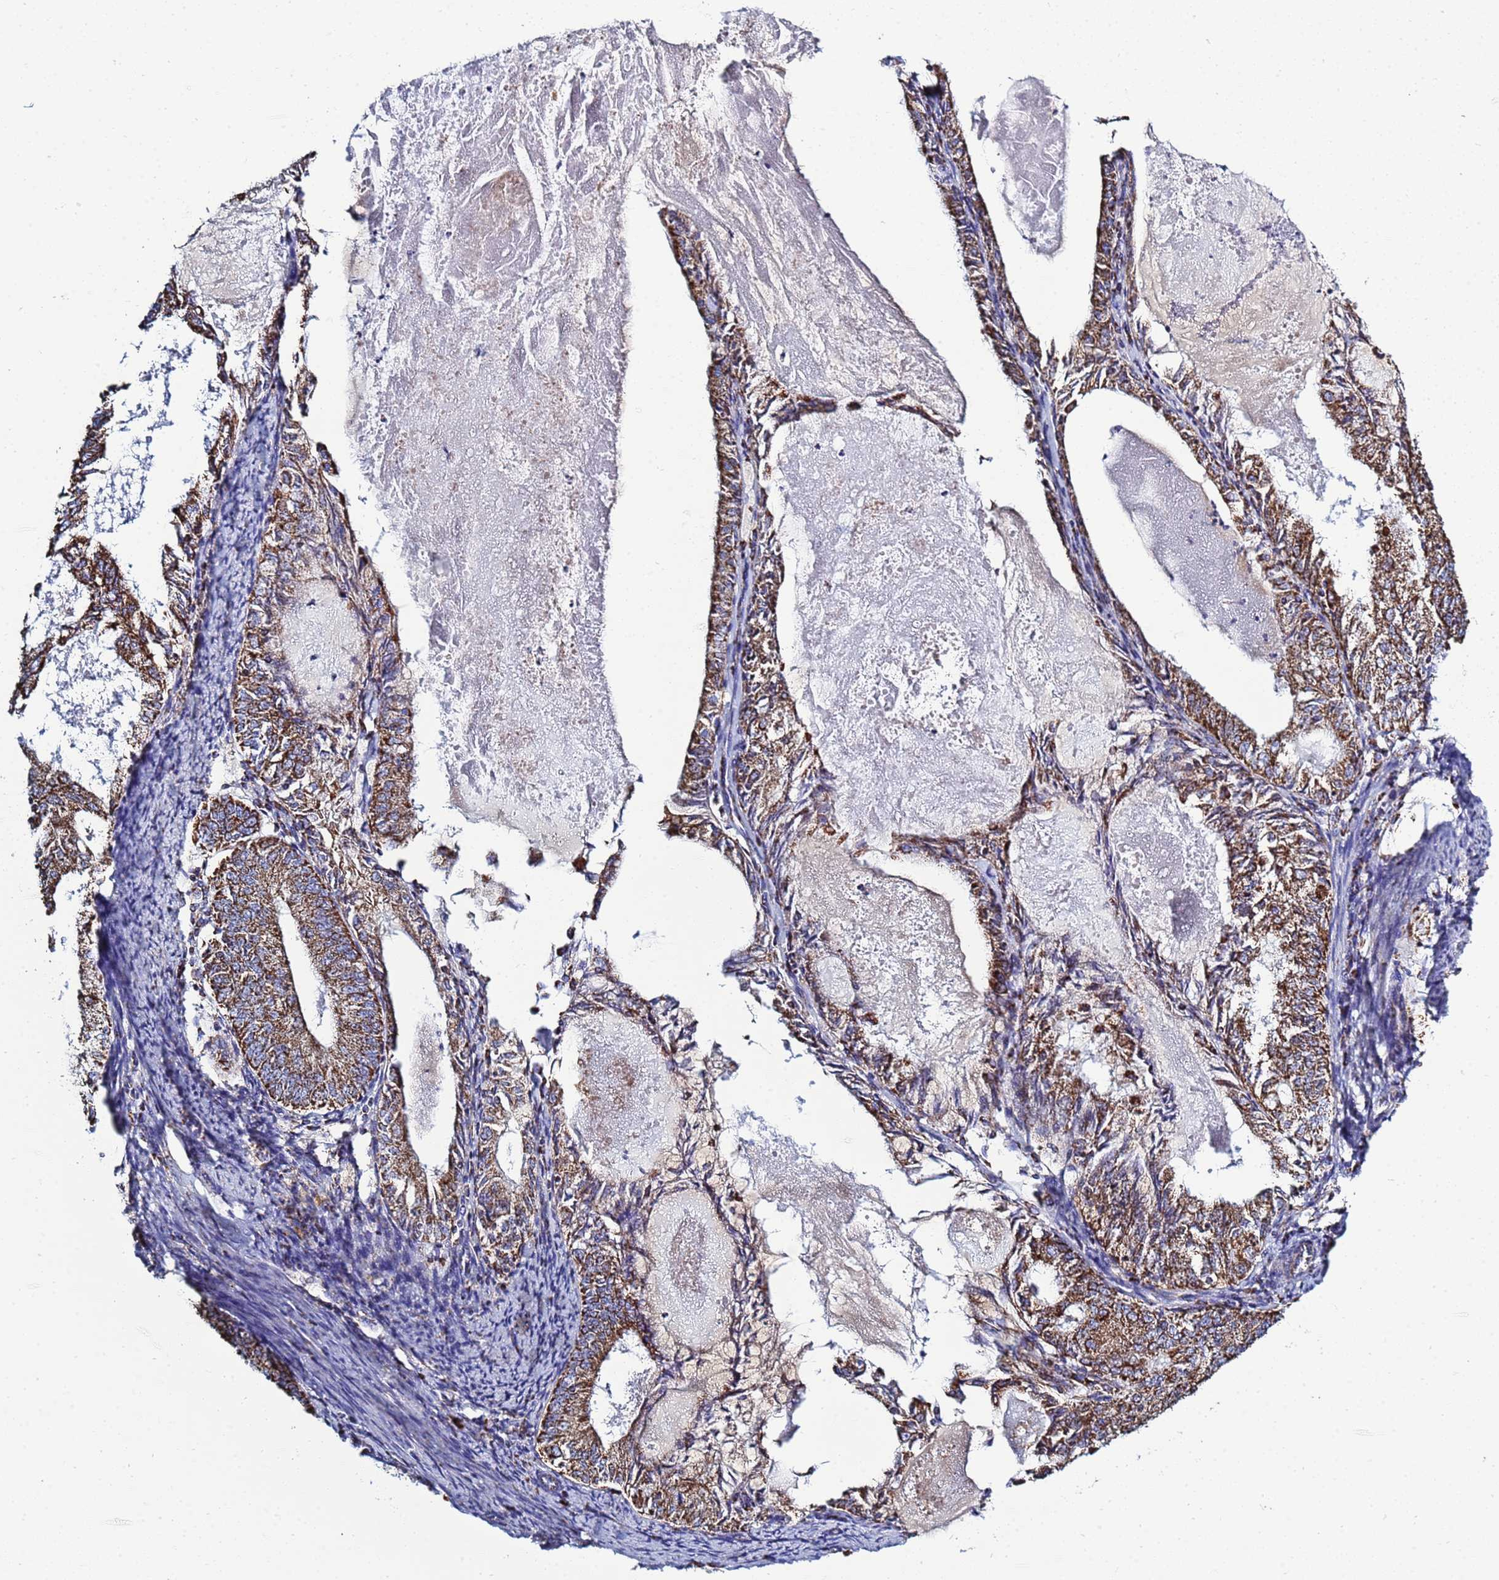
{"staining": {"intensity": "strong", "quantity": ">75%", "location": "cytoplasmic/membranous"}, "tissue": "endometrial cancer", "cell_type": "Tumor cells", "image_type": "cancer", "snomed": [{"axis": "morphology", "description": "Adenocarcinoma, NOS"}, {"axis": "topography", "description": "Endometrium"}], "caption": "IHC photomicrograph of neoplastic tissue: human endometrial adenocarcinoma stained using IHC shows high levels of strong protein expression localized specifically in the cytoplasmic/membranous of tumor cells, appearing as a cytoplasmic/membranous brown color.", "gene": "COQ4", "patient": {"sex": "female", "age": 57}}